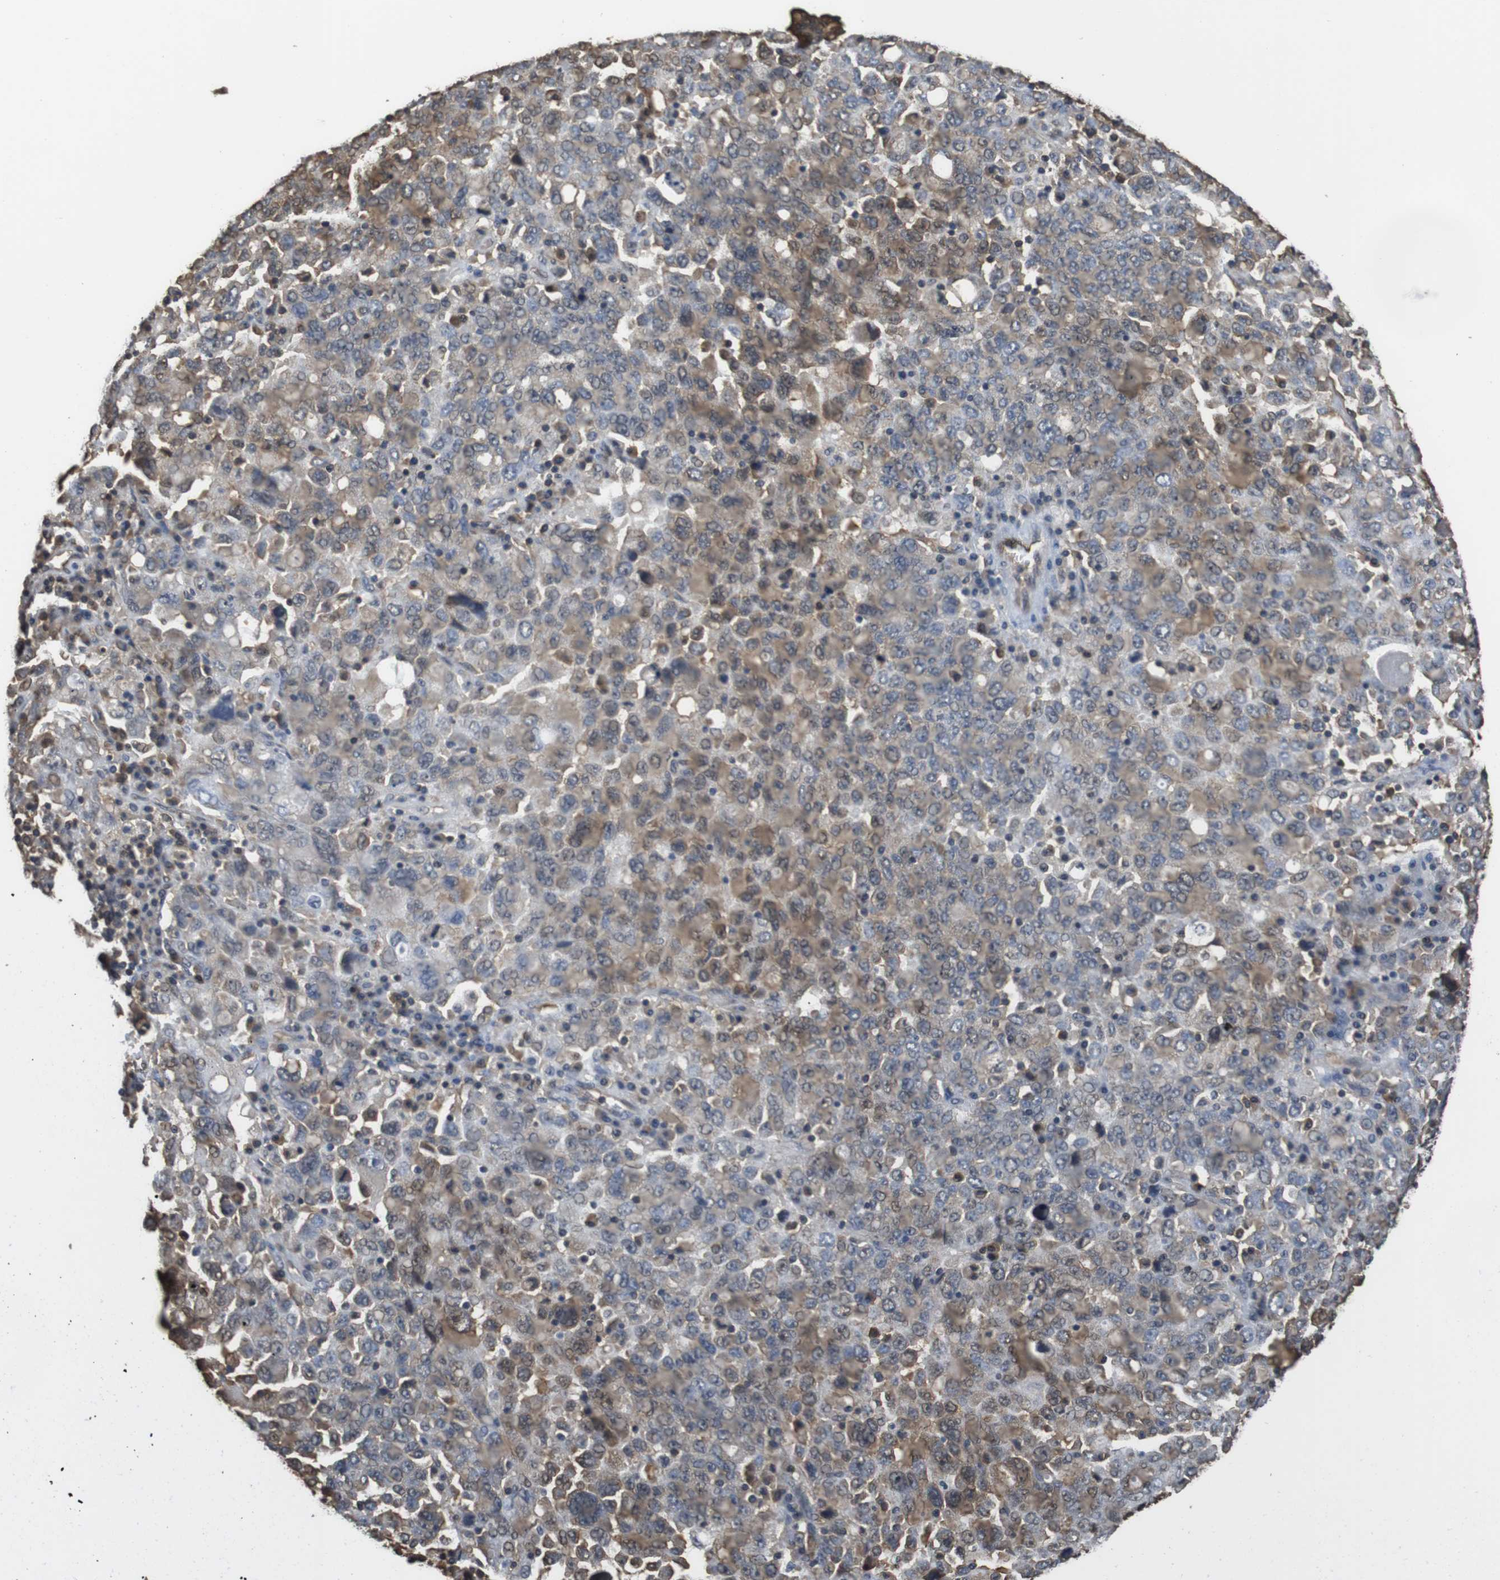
{"staining": {"intensity": "moderate", "quantity": "<25%", "location": "cytoplasmic/membranous"}, "tissue": "ovarian cancer", "cell_type": "Tumor cells", "image_type": "cancer", "snomed": [{"axis": "morphology", "description": "Carcinoma, endometroid"}, {"axis": "topography", "description": "Ovary"}], "caption": "Immunohistochemical staining of ovarian cancer demonstrates moderate cytoplasmic/membranous protein staining in about <25% of tumor cells.", "gene": "LDHA", "patient": {"sex": "female", "age": 62}}